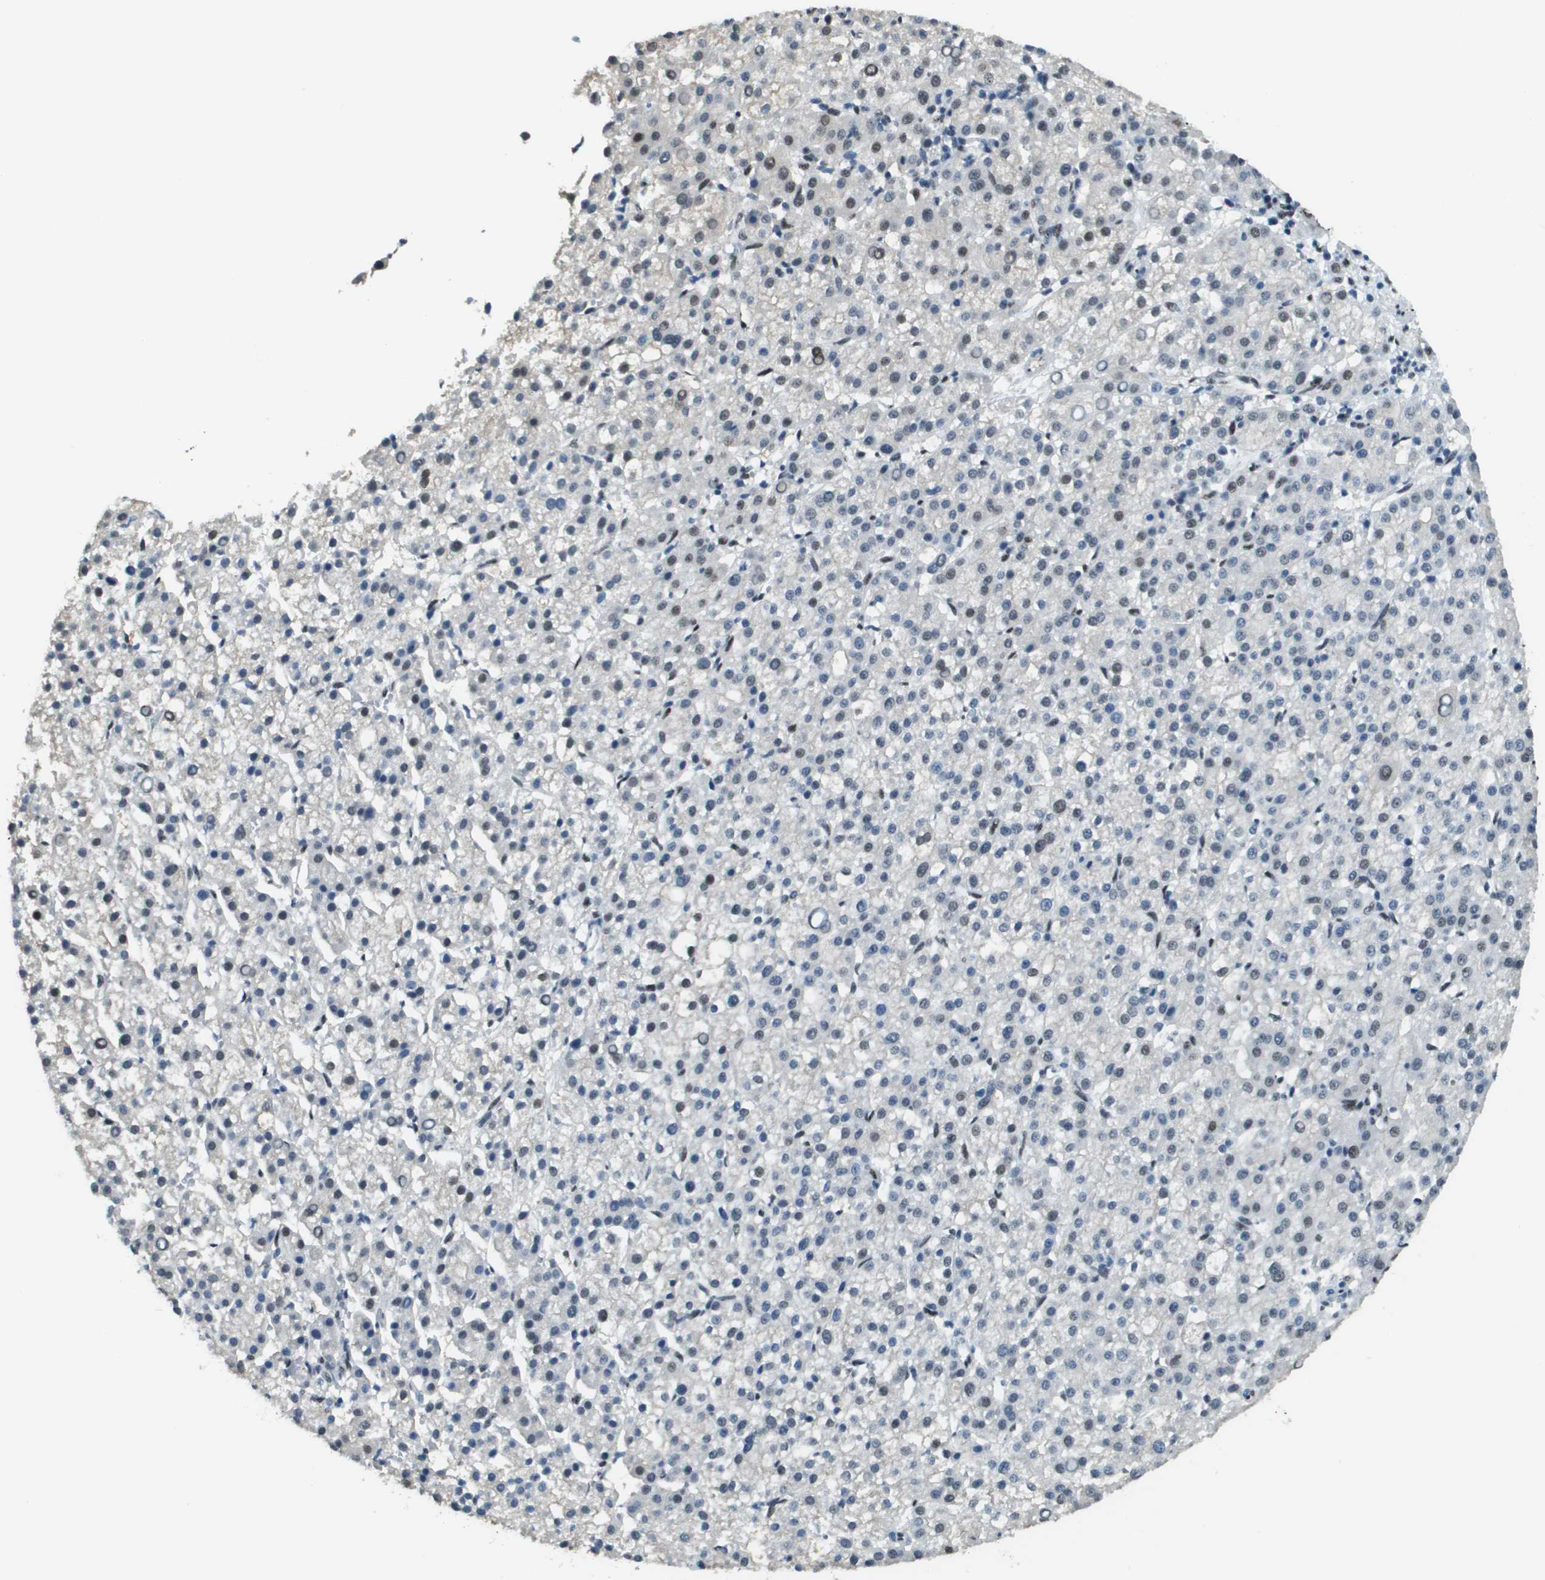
{"staining": {"intensity": "weak", "quantity": "<25%", "location": "nuclear"}, "tissue": "liver cancer", "cell_type": "Tumor cells", "image_type": "cancer", "snomed": [{"axis": "morphology", "description": "Carcinoma, Hepatocellular, NOS"}, {"axis": "topography", "description": "Liver"}], "caption": "A high-resolution micrograph shows IHC staining of liver hepatocellular carcinoma, which exhibits no significant expression in tumor cells.", "gene": "SP100", "patient": {"sex": "female", "age": 58}}